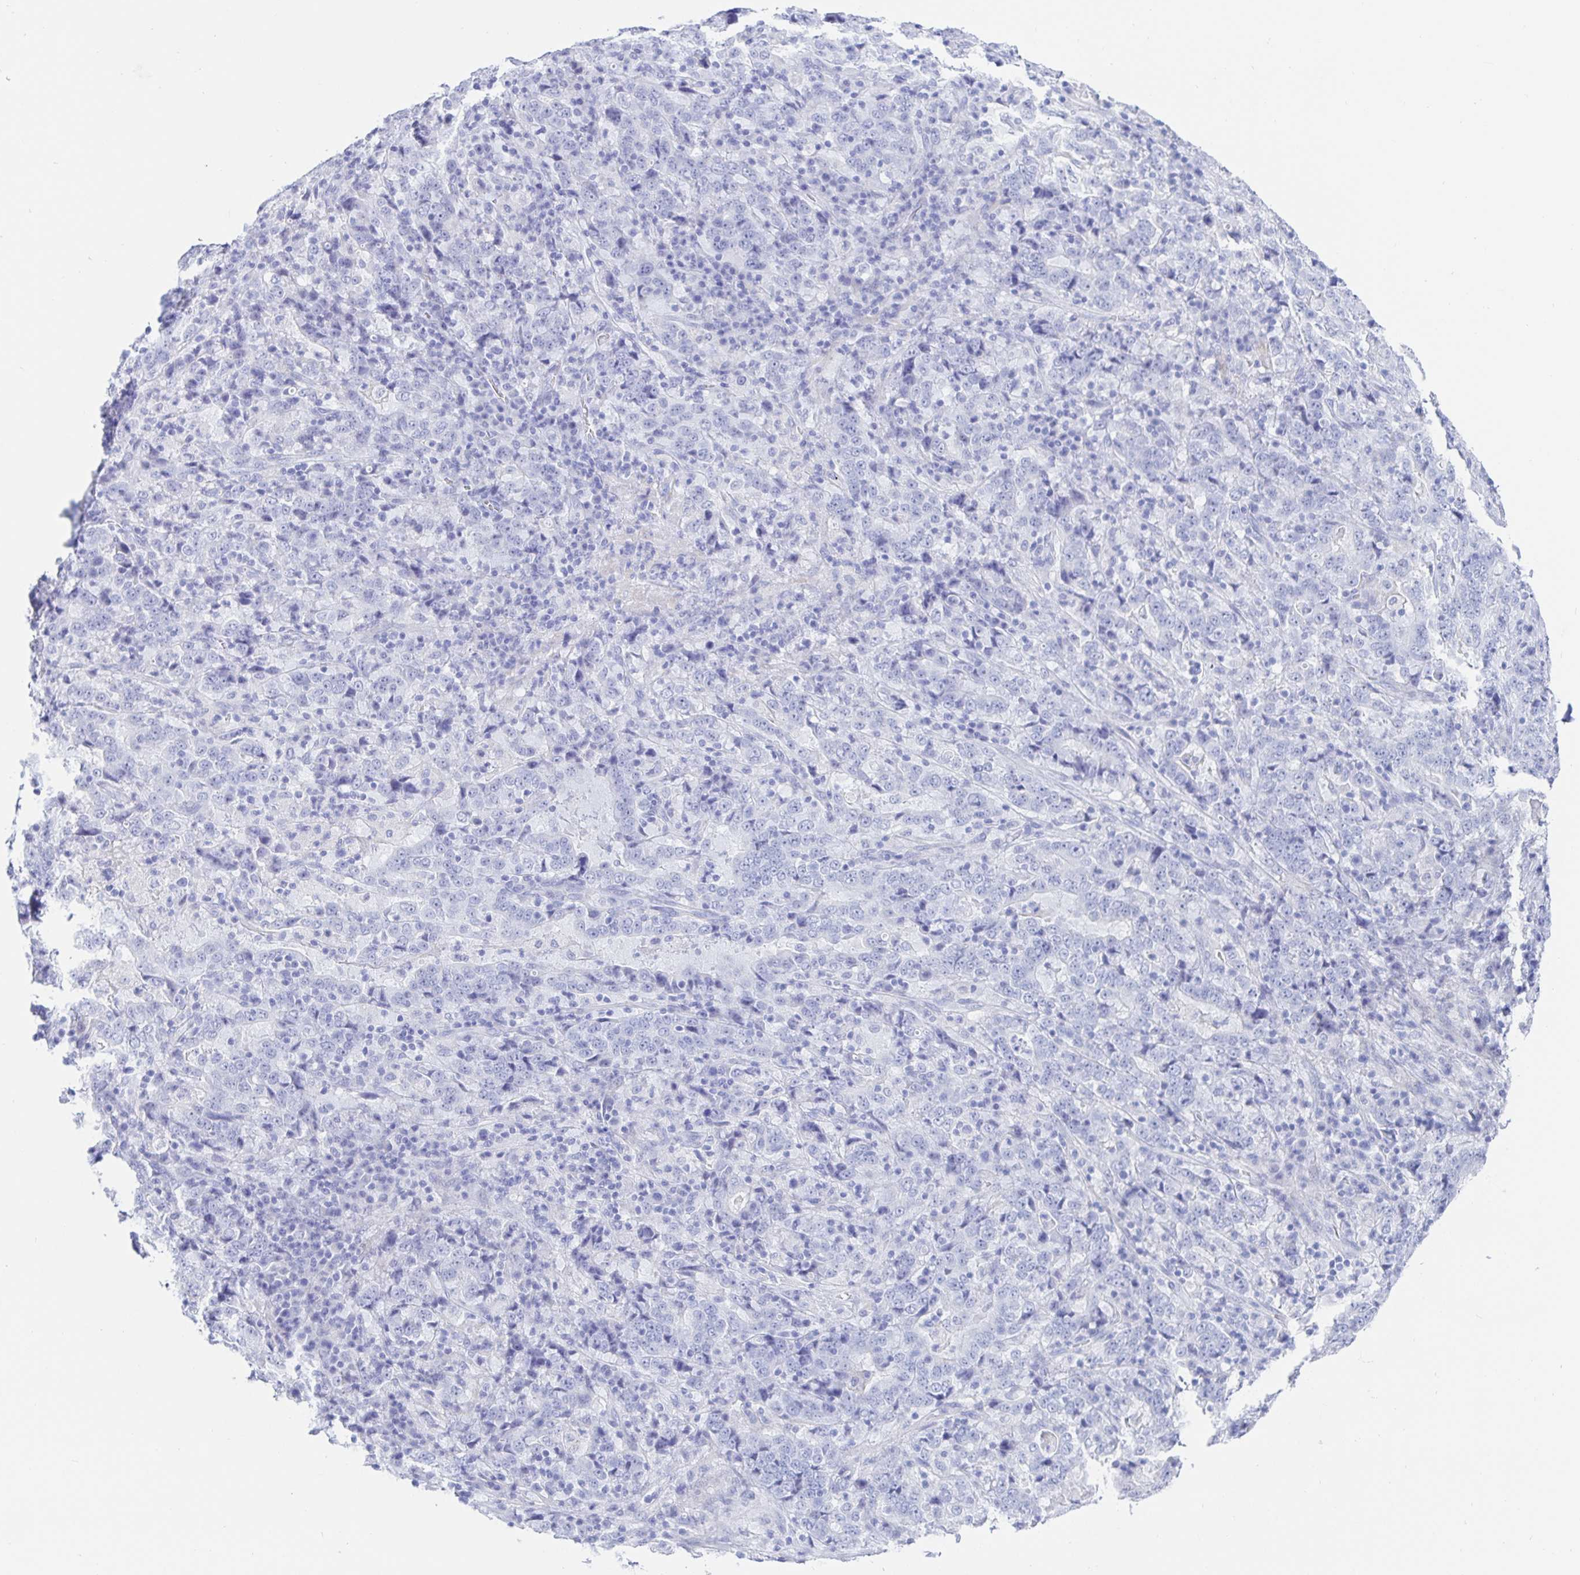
{"staining": {"intensity": "negative", "quantity": "none", "location": "none"}, "tissue": "stomach cancer", "cell_type": "Tumor cells", "image_type": "cancer", "snomed": [{"axis": "morphology", "description": "Normal tissue, NOS"}, {"axis": "morphology", "description": "Adenocarcinoma, NOS"}, {"axis": "topography", "description": "Stomach, upper"}, {"axis": "topography", "description": "Stomach"}], "caption": "Immunohistochemistry micrograph of stomach cancer stained for a protein (brown), which displays no positivity in tumor cells.", "gene": "KCNH6", "patient": {"sex": "male", "age": 59}}